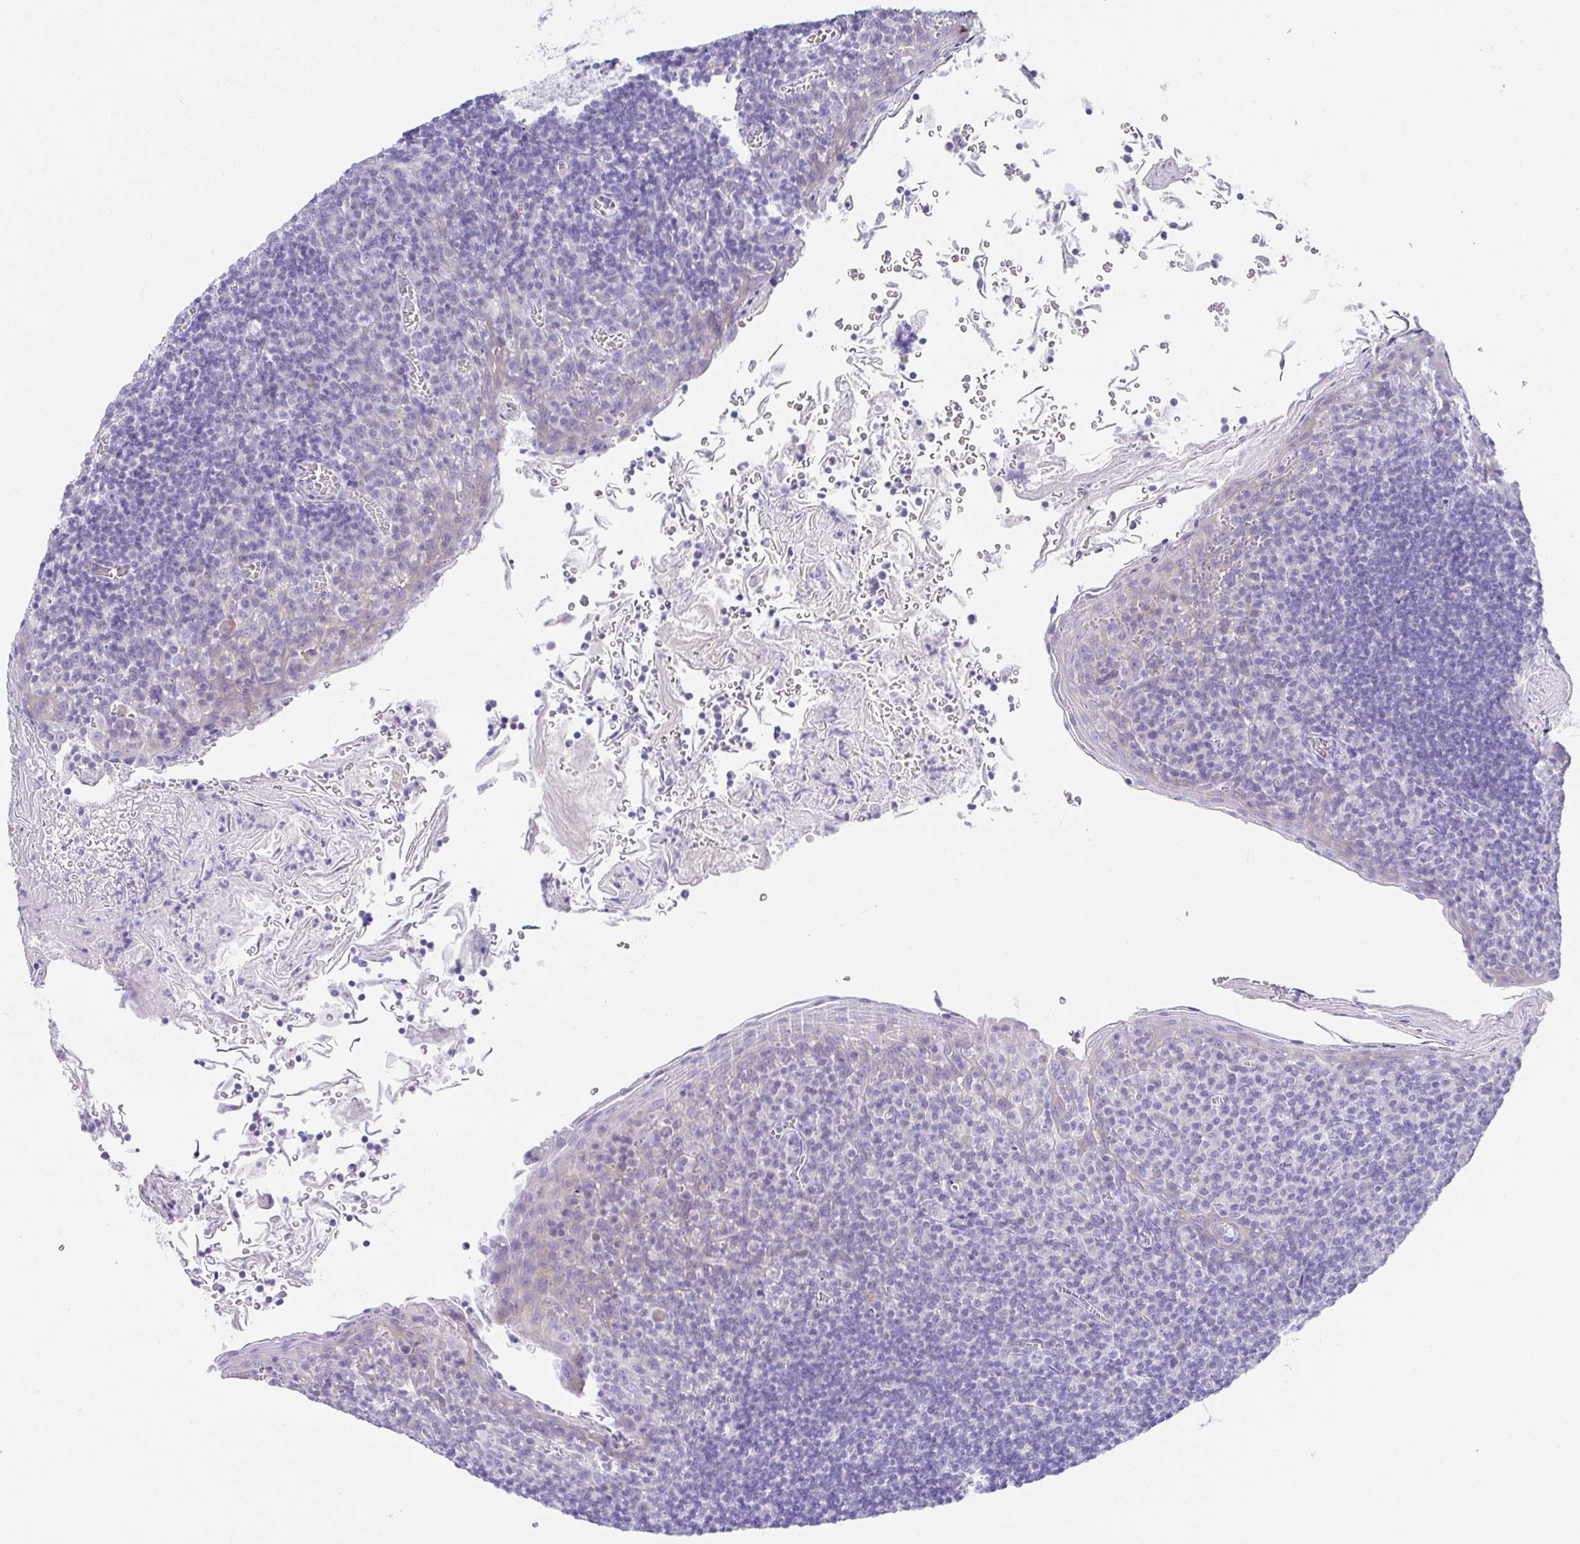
{"staining": {"intensity": "negative", "quantity": "none", "location": "none"}, "tissue": "tonsil", "cell_type": "Germinal center cells", "image_type": "normal", "snomed": [{"axis": "morphology", "description": "Normal tissue, NOS"}, {"axis": "topography", "description": "Tonsil"}], "caption": "The histopathology image shows no significant positivity in germinal center cells of tonsil.", "gene": "CHAT", "patient": {"sex": "male", "age": 27}}